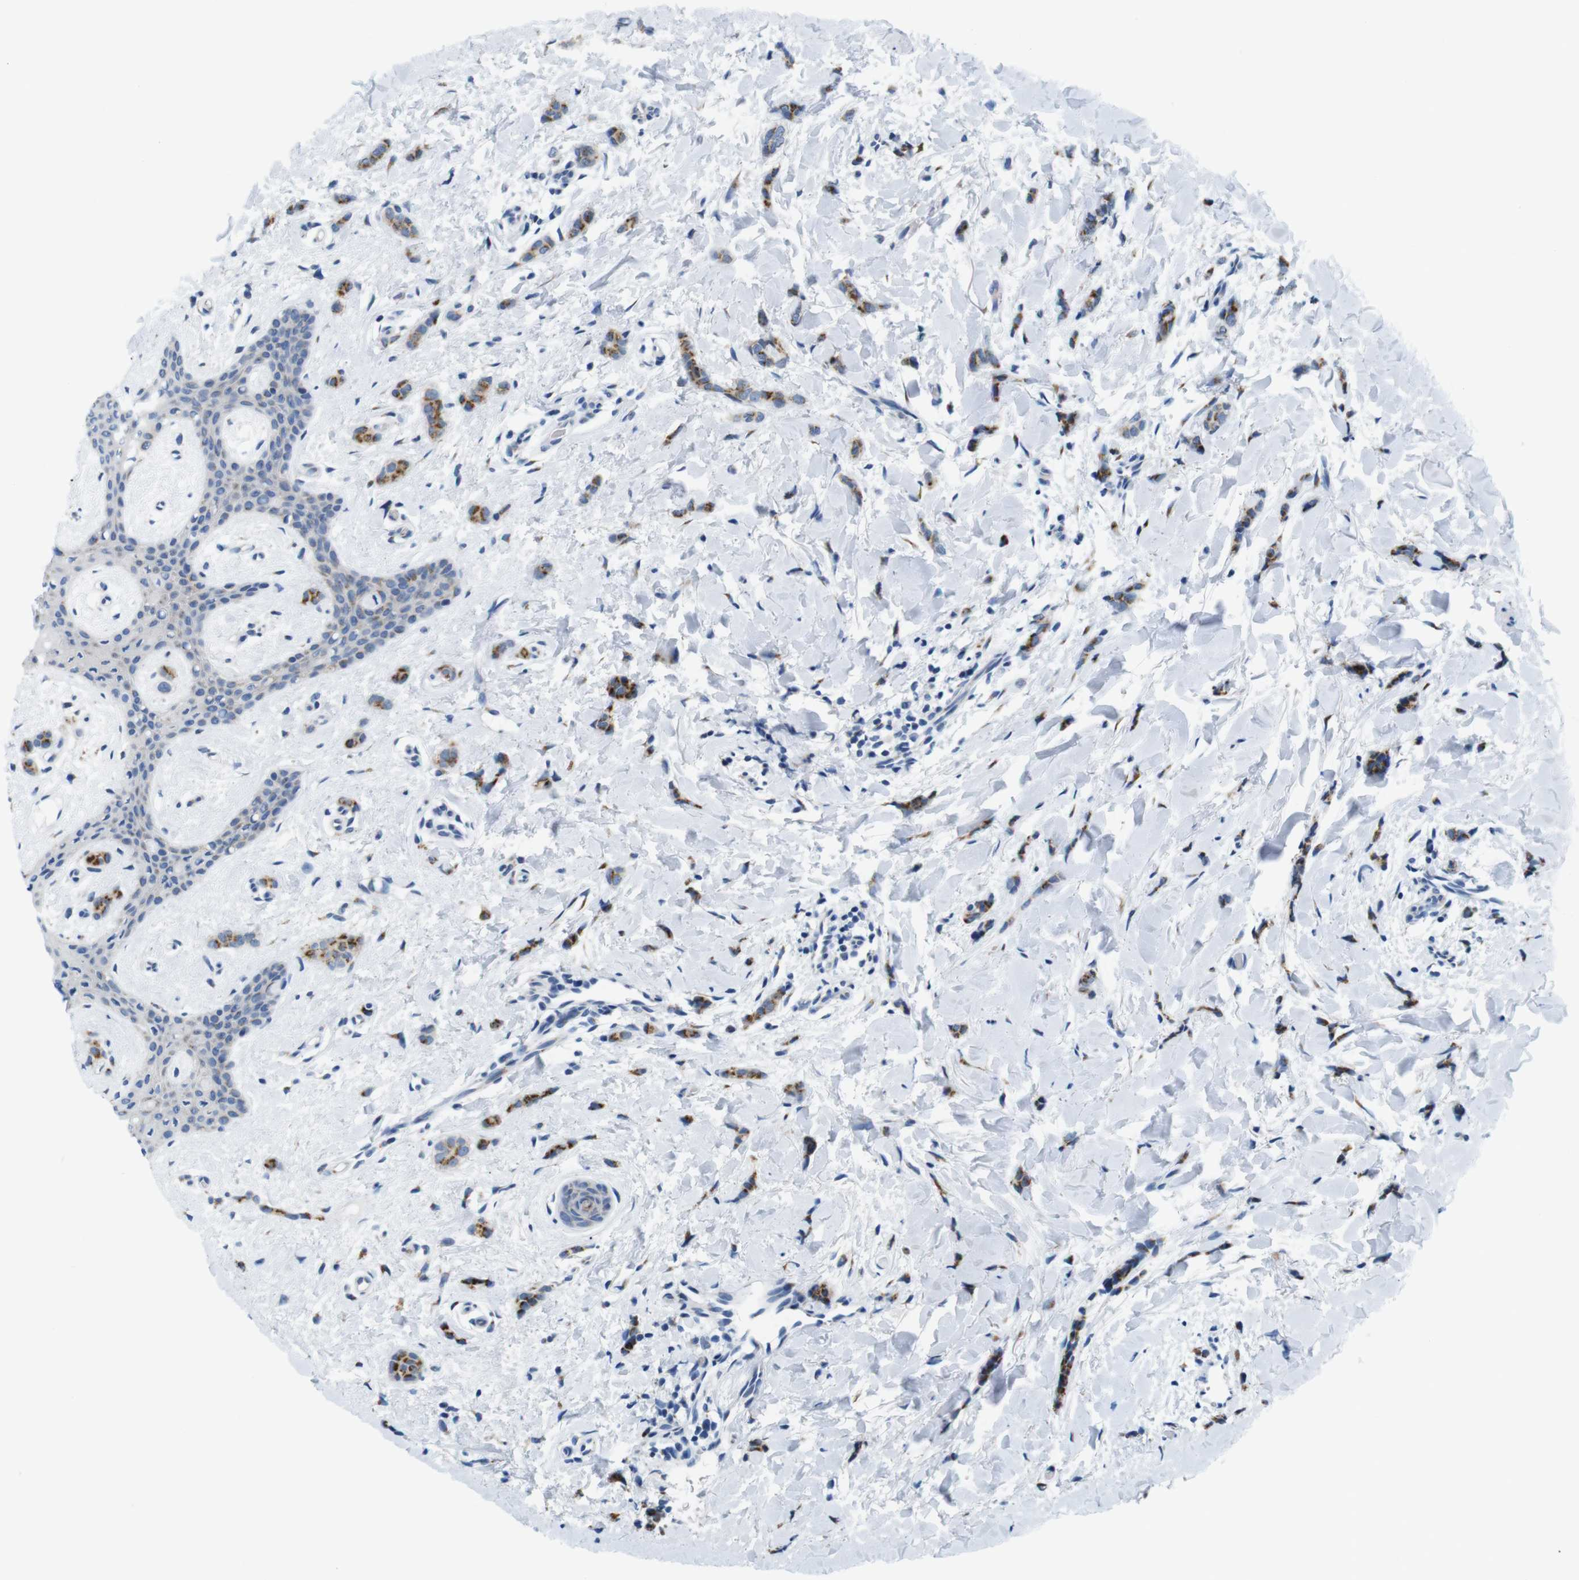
{"staining": {"intensity": "moderate", "quantity": ">75%", "location": "cytoplasmic/membranous"}, "tissue": "breast cancer", "cell_type": "Tumor cells", "image_type": "cancer", "snomed": [{"axis": "morphology", "description": "Lobular carcinoma"}, {"axis": "topography", "description": "Skin"}, {"axis": "topography", "description": "Breast"}], "caption": "Immunohistochemistry (IHC) histopathology image of neoplastic tissue: human breast cancer stained using immunohistochemistry reveals medium levels of moderate protein expression localized specifically in the cytoplasmic/membranous of tumor cells, appearing as a cytoplasmic/membranous brown color.", "gene": "GOLGA2", "patient": {"sex": "female", "age": 46}}